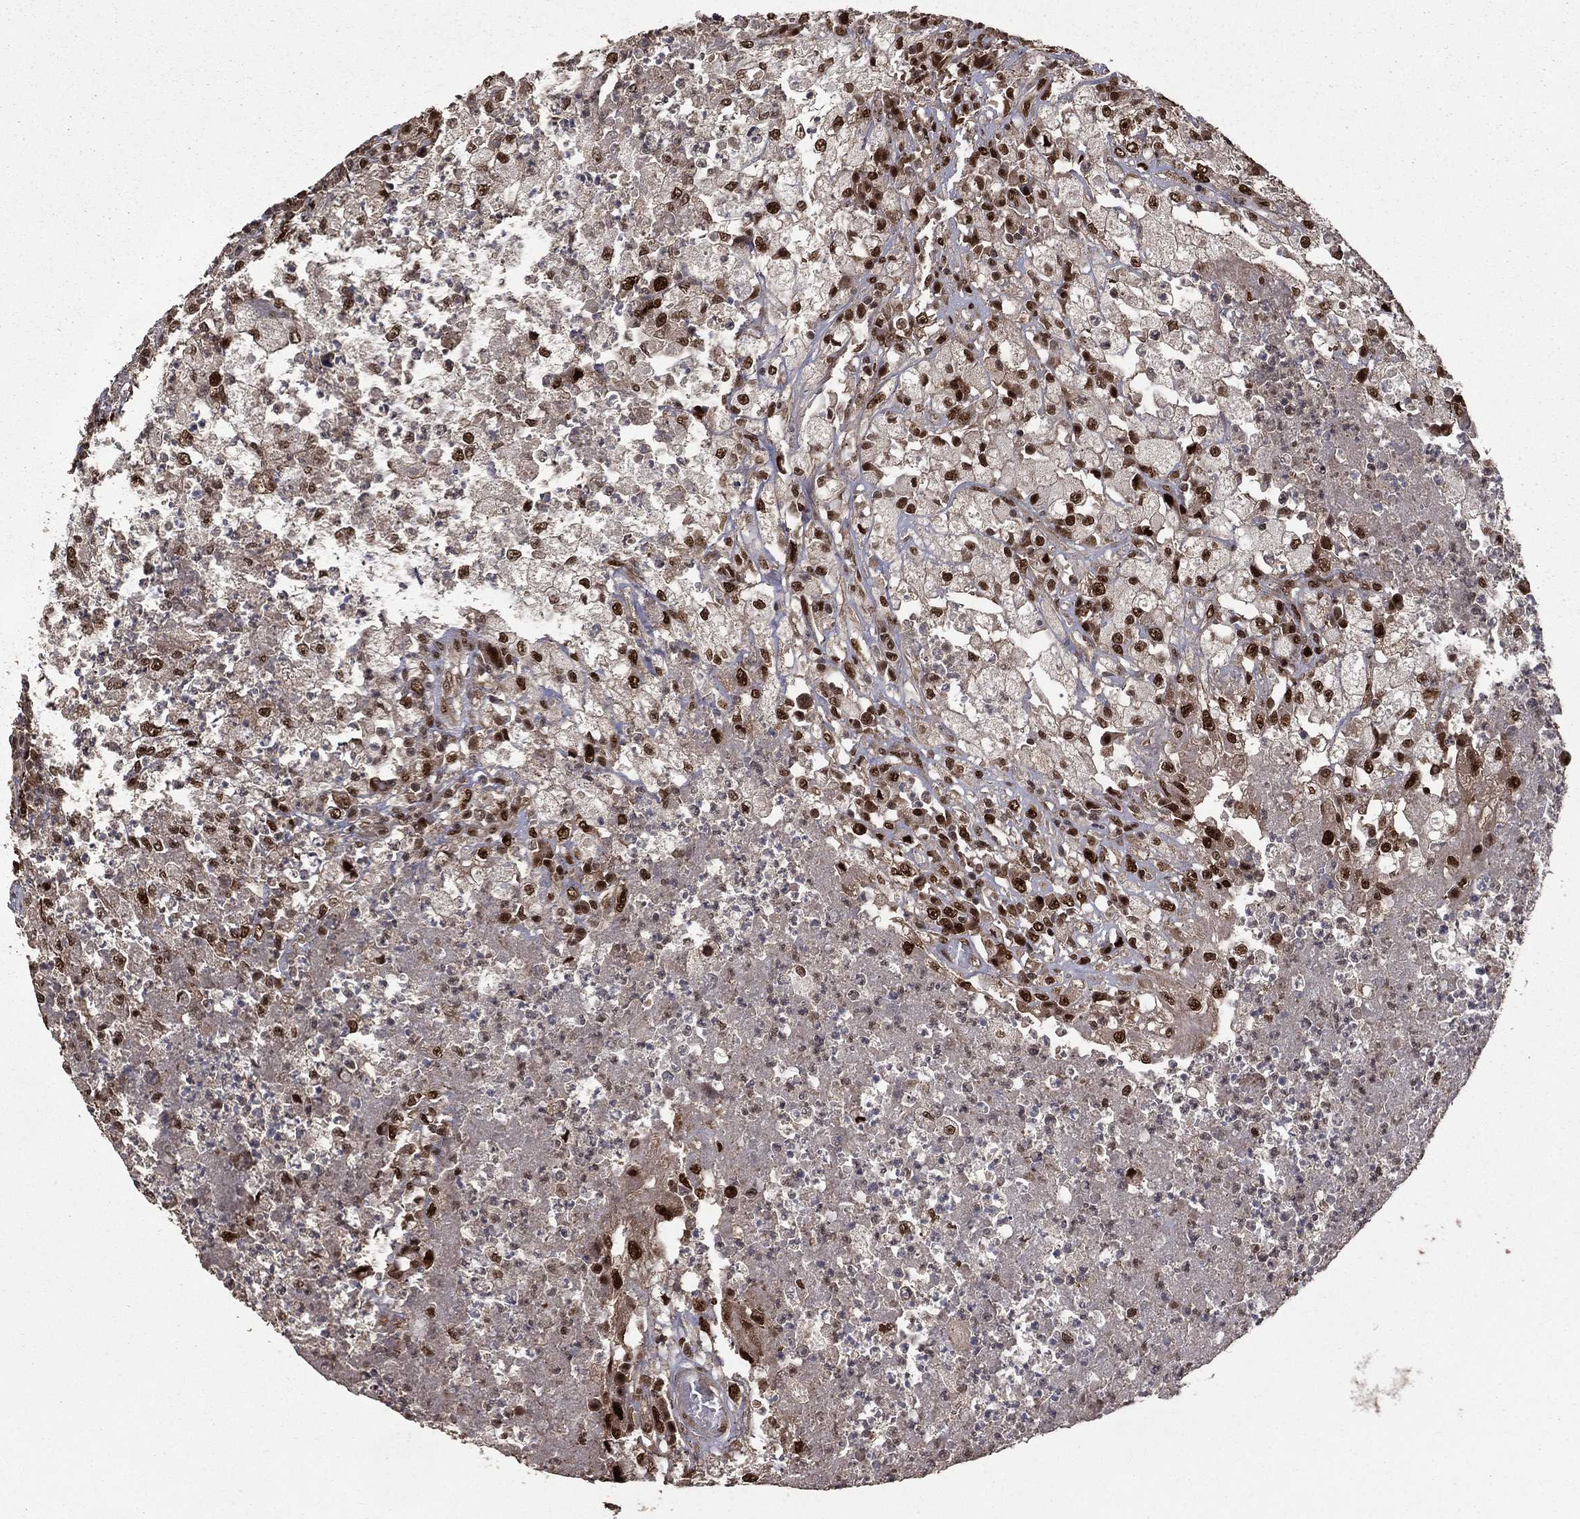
{"staining": {"intensity": "strong", "quantity": "25%-75%", "location": "nuclear"}, "tissue": "testis cancer", "cell_type": "Tumor cells", "image_type": "cancer", "snomed": [{"axis": "morphology", "description": "Necrosis, NOS"}, {"axis": "morphology", "description": "Carcinoma, Embryonal, NOS"}, {"axis": "topography", "description": "Testis"}], "caption": "Protein expression analysis of human testis cancer (embryonal carcinoma) reveals strong nuclear staining in approximately 25%-75% of tumor cells.", "gene": "JMJD6", "patient": {"sex": "male", "age": 19}}